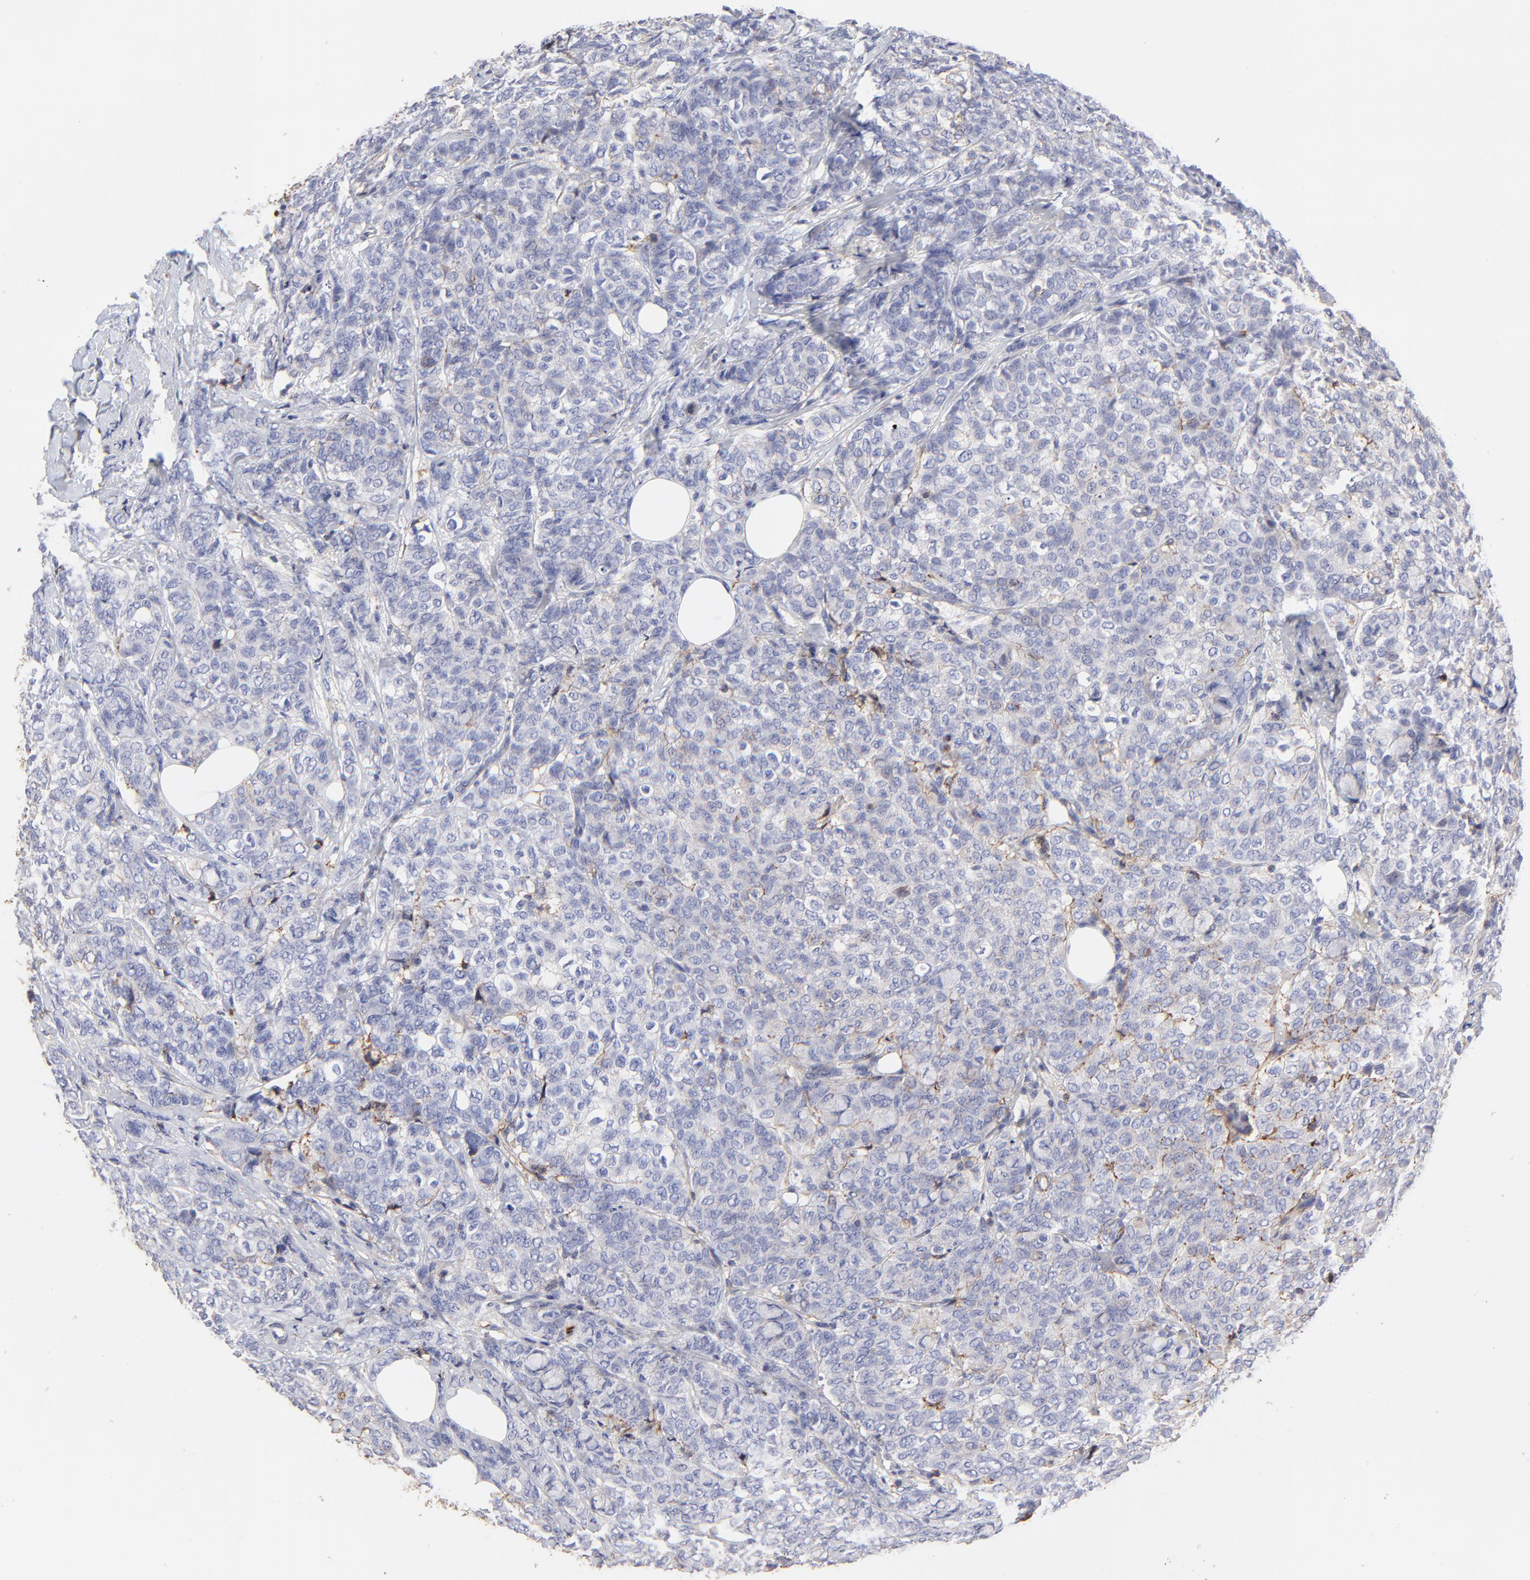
{"staining": {"intensity": "negative", "quantity": "none", "location": "none"}, "tissue": "breast cancer", "cell_type": "Tumor cells", "image_type": "cancer", "snomed": [{"axis": "morphology", "description": "Lobular carcinoma"}, {"axis": "topography", "description": "Breast"}], "caption": "Breast cancer (lobular carcinoma) stained for a protein using IHC exhibits no expression tumor cells.", "gene": "ANXA6", "patient": {"sex": "female", "age": 60}}